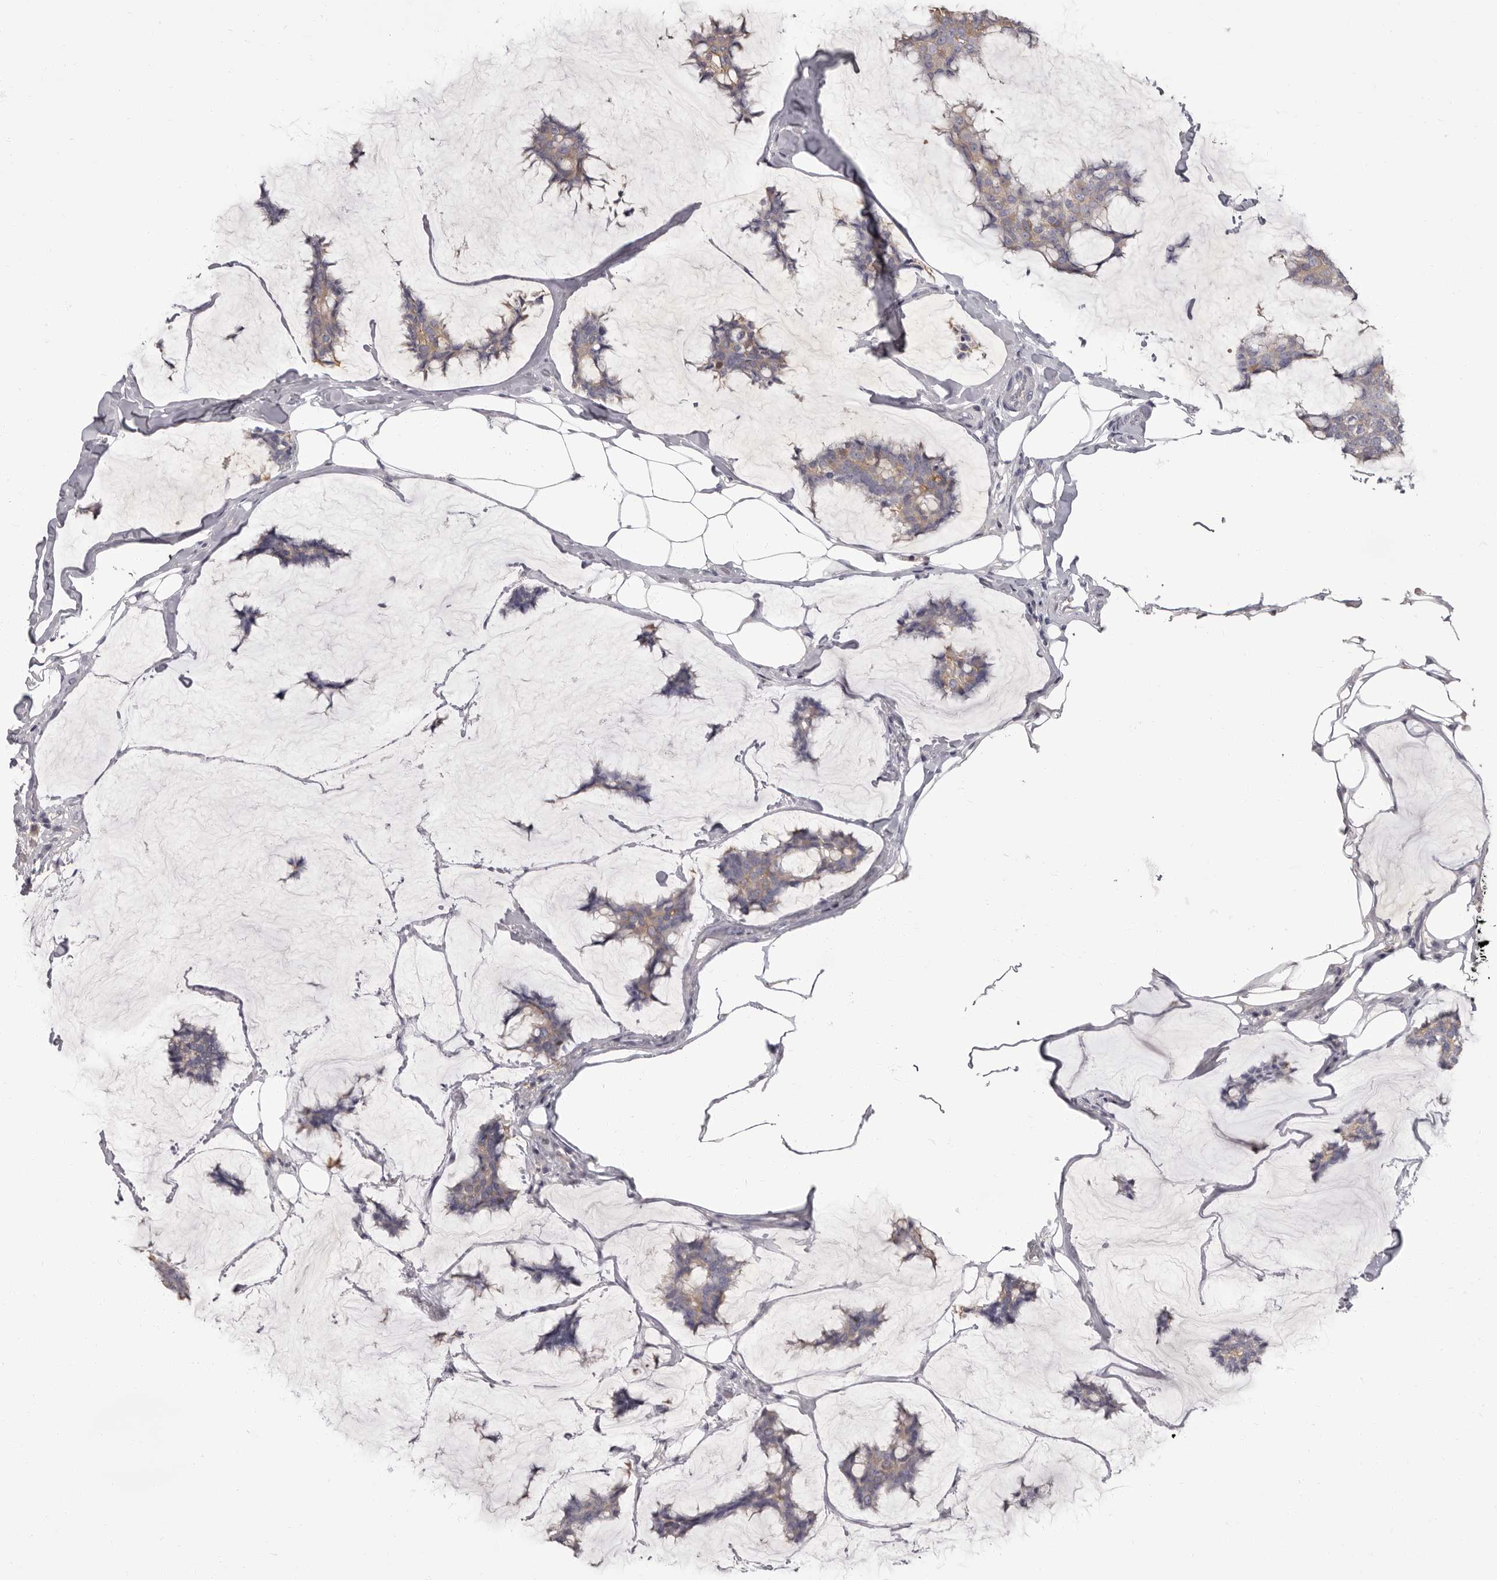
{"staining": {"intensity": "weak", "quantity": ">75%", "location": "cytoplasmic/membranous"}, "tissue": "breast cancer", "cell_type": "Tumor cells", "image_type": "cancer", "snomed": [{"axis": "morphology", "description": "Duct carcinoma"}, {"axis": "topography", "description": "Breast"}], "caption": "Breast intraductal carcinoma stained for a protein reveals weak cytoplasmic/membranous positivity in tumor cells.", "gene": "APEH", "patient": {"sex": "female", "age": 93}}